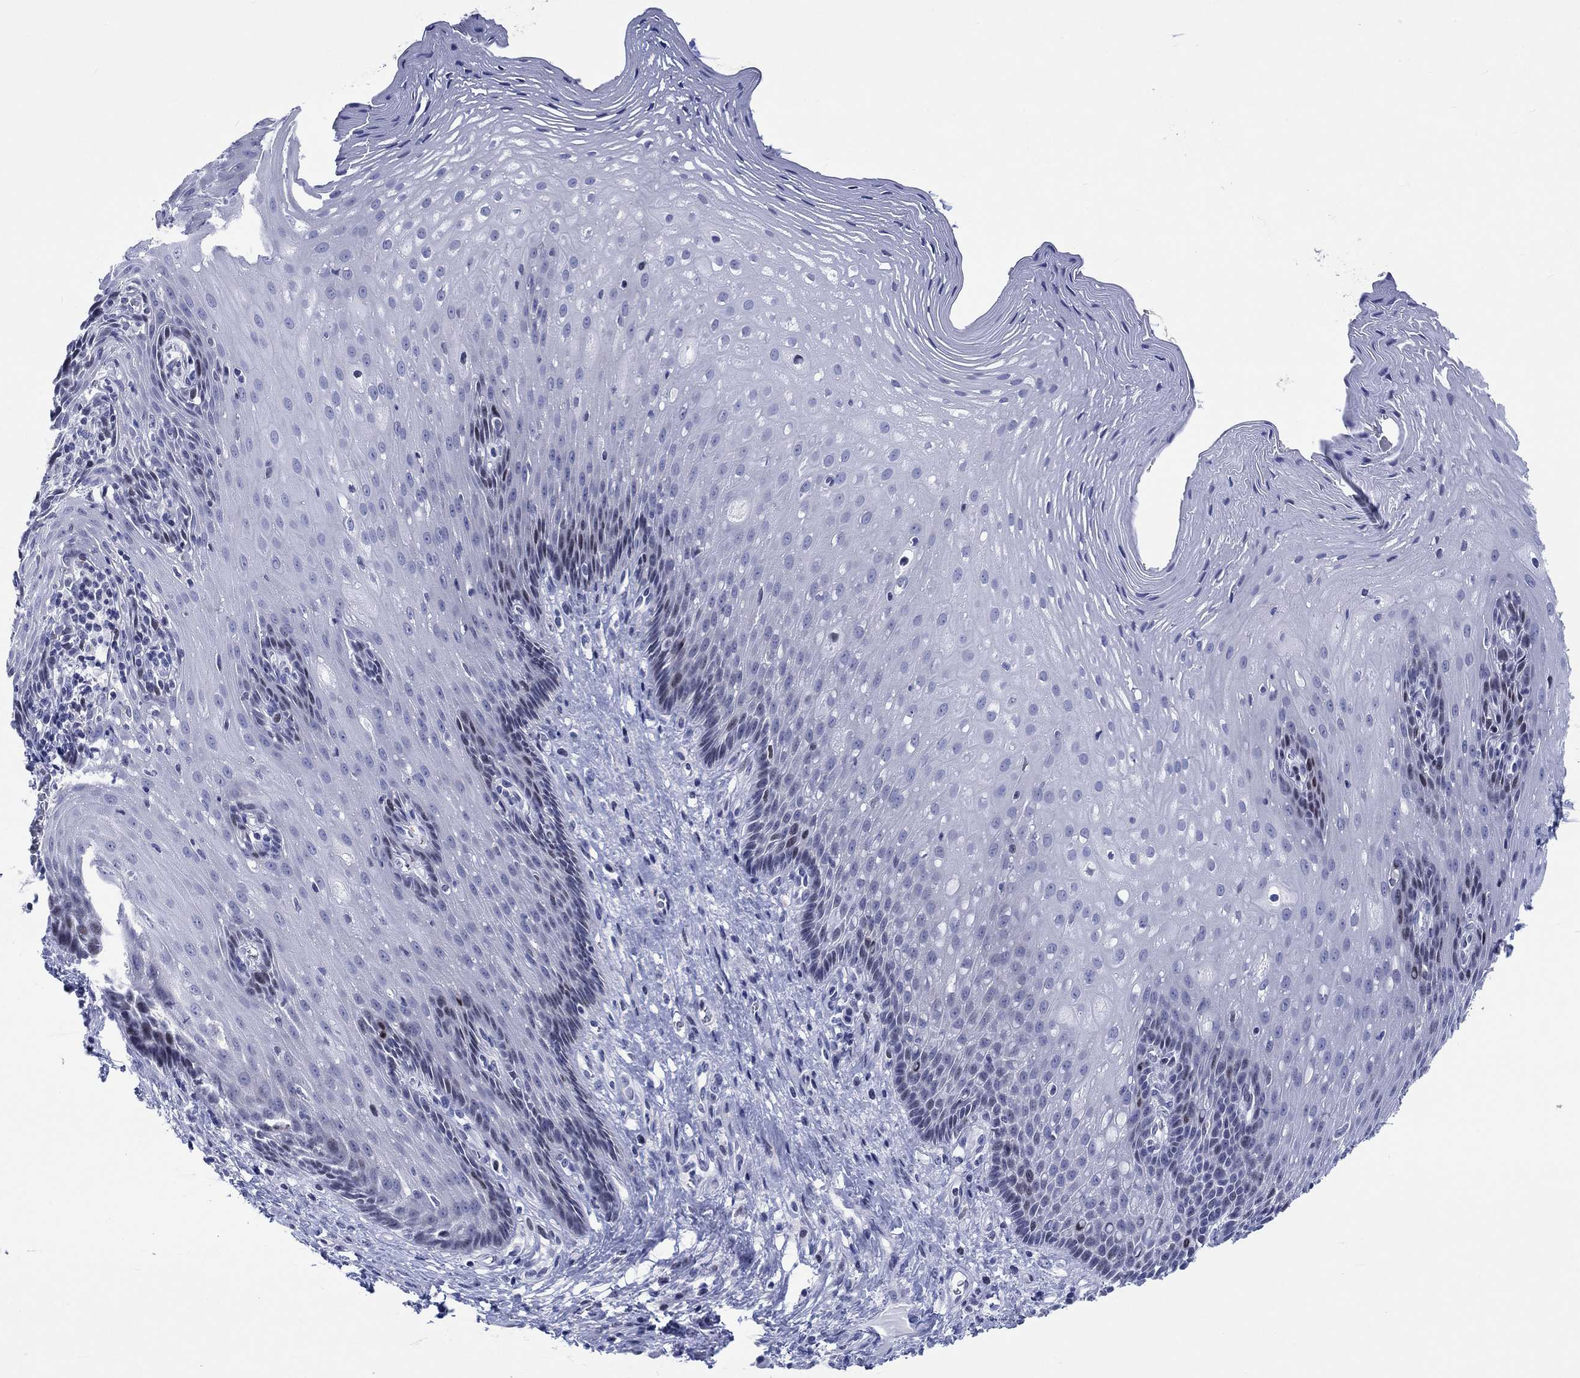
{"staining": {"intensity": "strong", "quantity": "<25%", "location": "nuclear"}, "tissue": "esophagus", "cell_type": "Squamous epithelial cells", "image_type": "normal", "snomed": [{"axis": "morphology", "description": "Normal tissue, NOS"}, {"axis": "topography", "description": "Esophagus"}], "caption": "A histopathology image of human esophagus stained for a protein shows strong nuclear brown staining in squamous epithelial cells. The protein is stained brown, and the nuclei are stained in blue (DAB (3,3'-diaminobenzidine) IHC with brightfield microscopy, high magnification).", "gene": "CDCA2", "patient": {"sex": "male", "age": 76}}